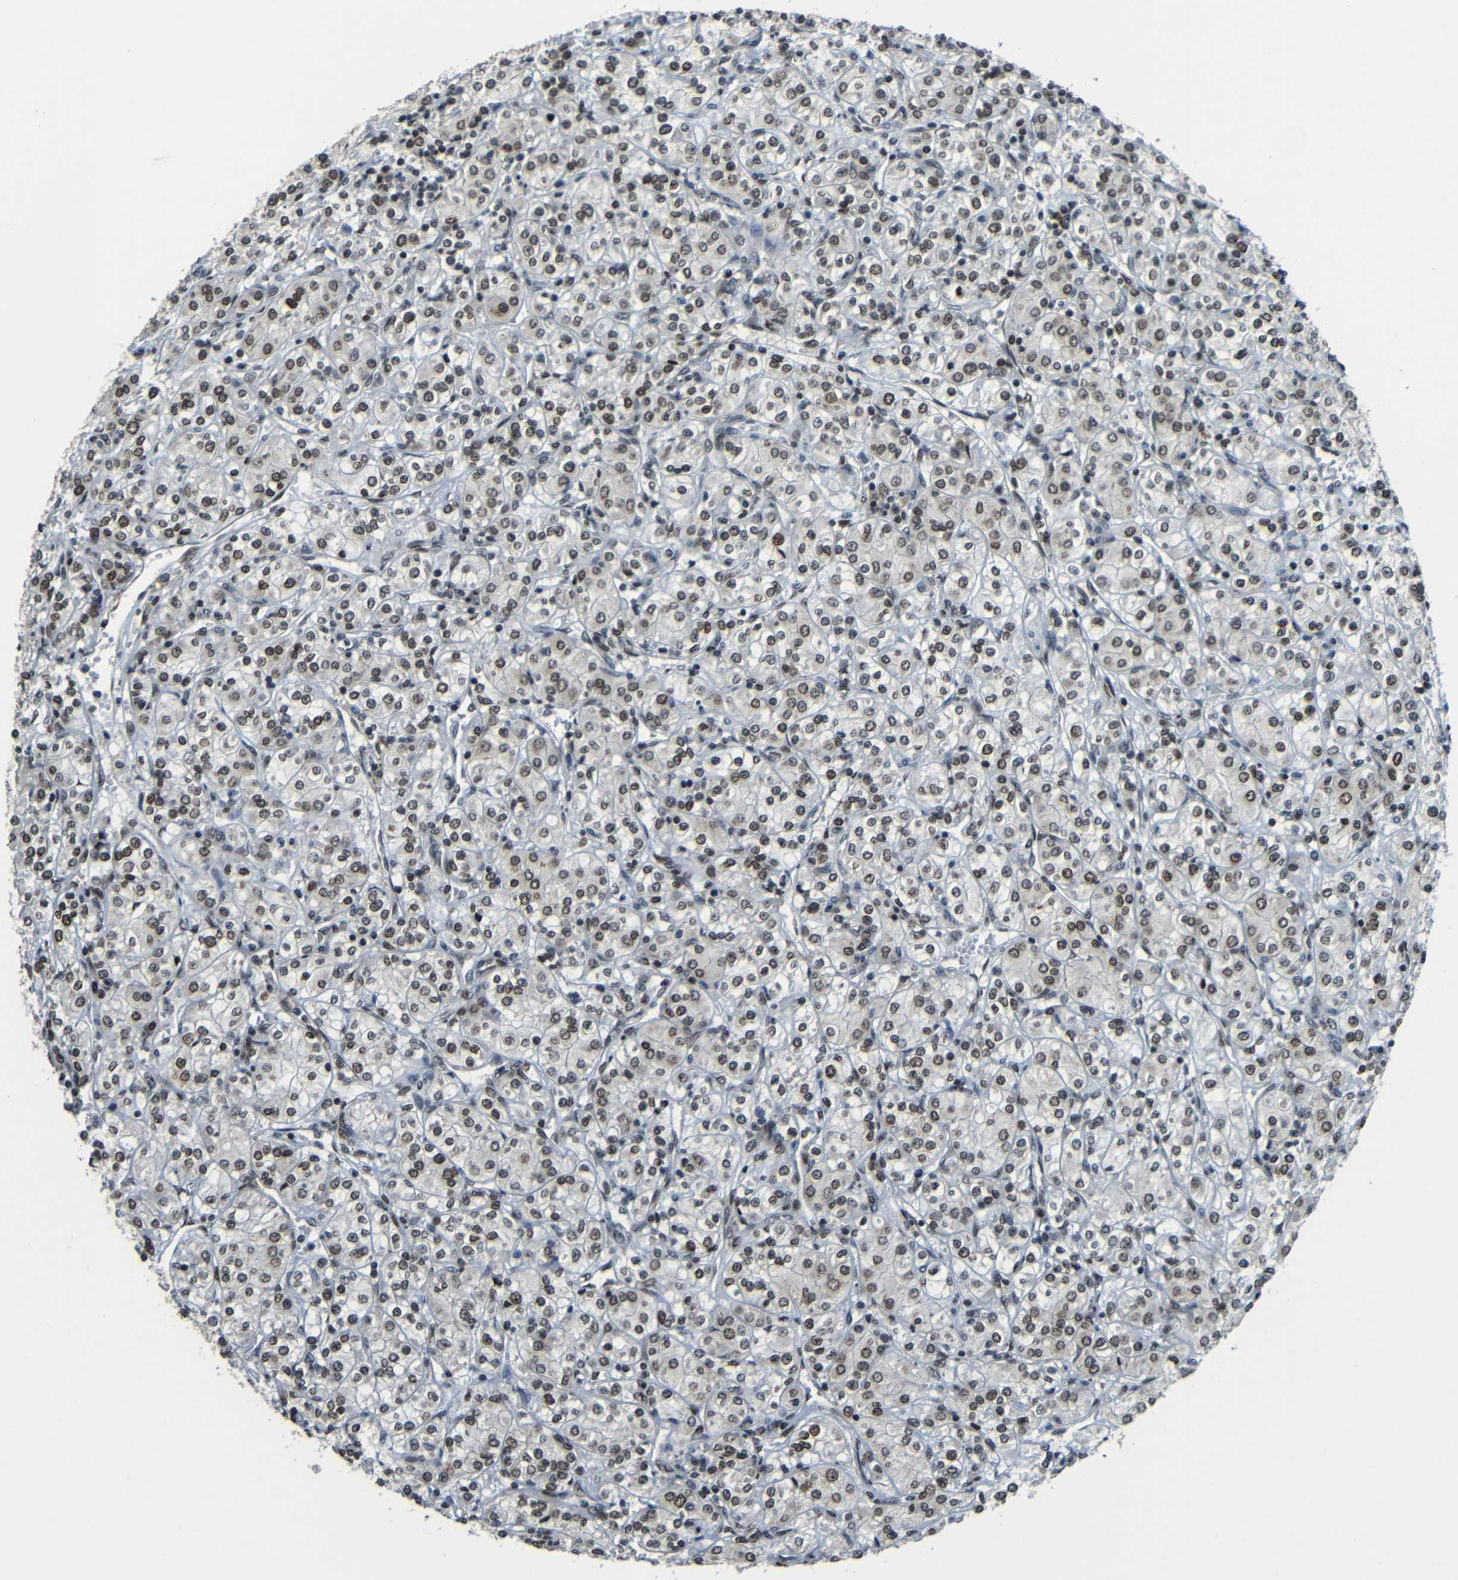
{"staining": {"intensity": "moderate", "quantity": ">75%", "location": "nuclear"}, "tissue": "renal cancer", "cell_type": "Tumor cells", "image_type": "cancer", "snomed": [{"axis": "morphology", "description": "Adenocarcinoma, NOS"}, {"axis": "topography", "description": "Kidney"}], "caption": "DAB (3,3'-diaminobenzidine) immunohistochemical staining of human renal adenocarcinoma displays moderate nuclear protein staining in about >75% of tumor cells. The protein is stained brown, and the nuclei are stained in blue (DAB (3,3'-diaminobenzidine) IHC with brightfield microscopy, high magnification).", "gene": "PSIP1", "patient": {"sex": "male", "age": 77}}